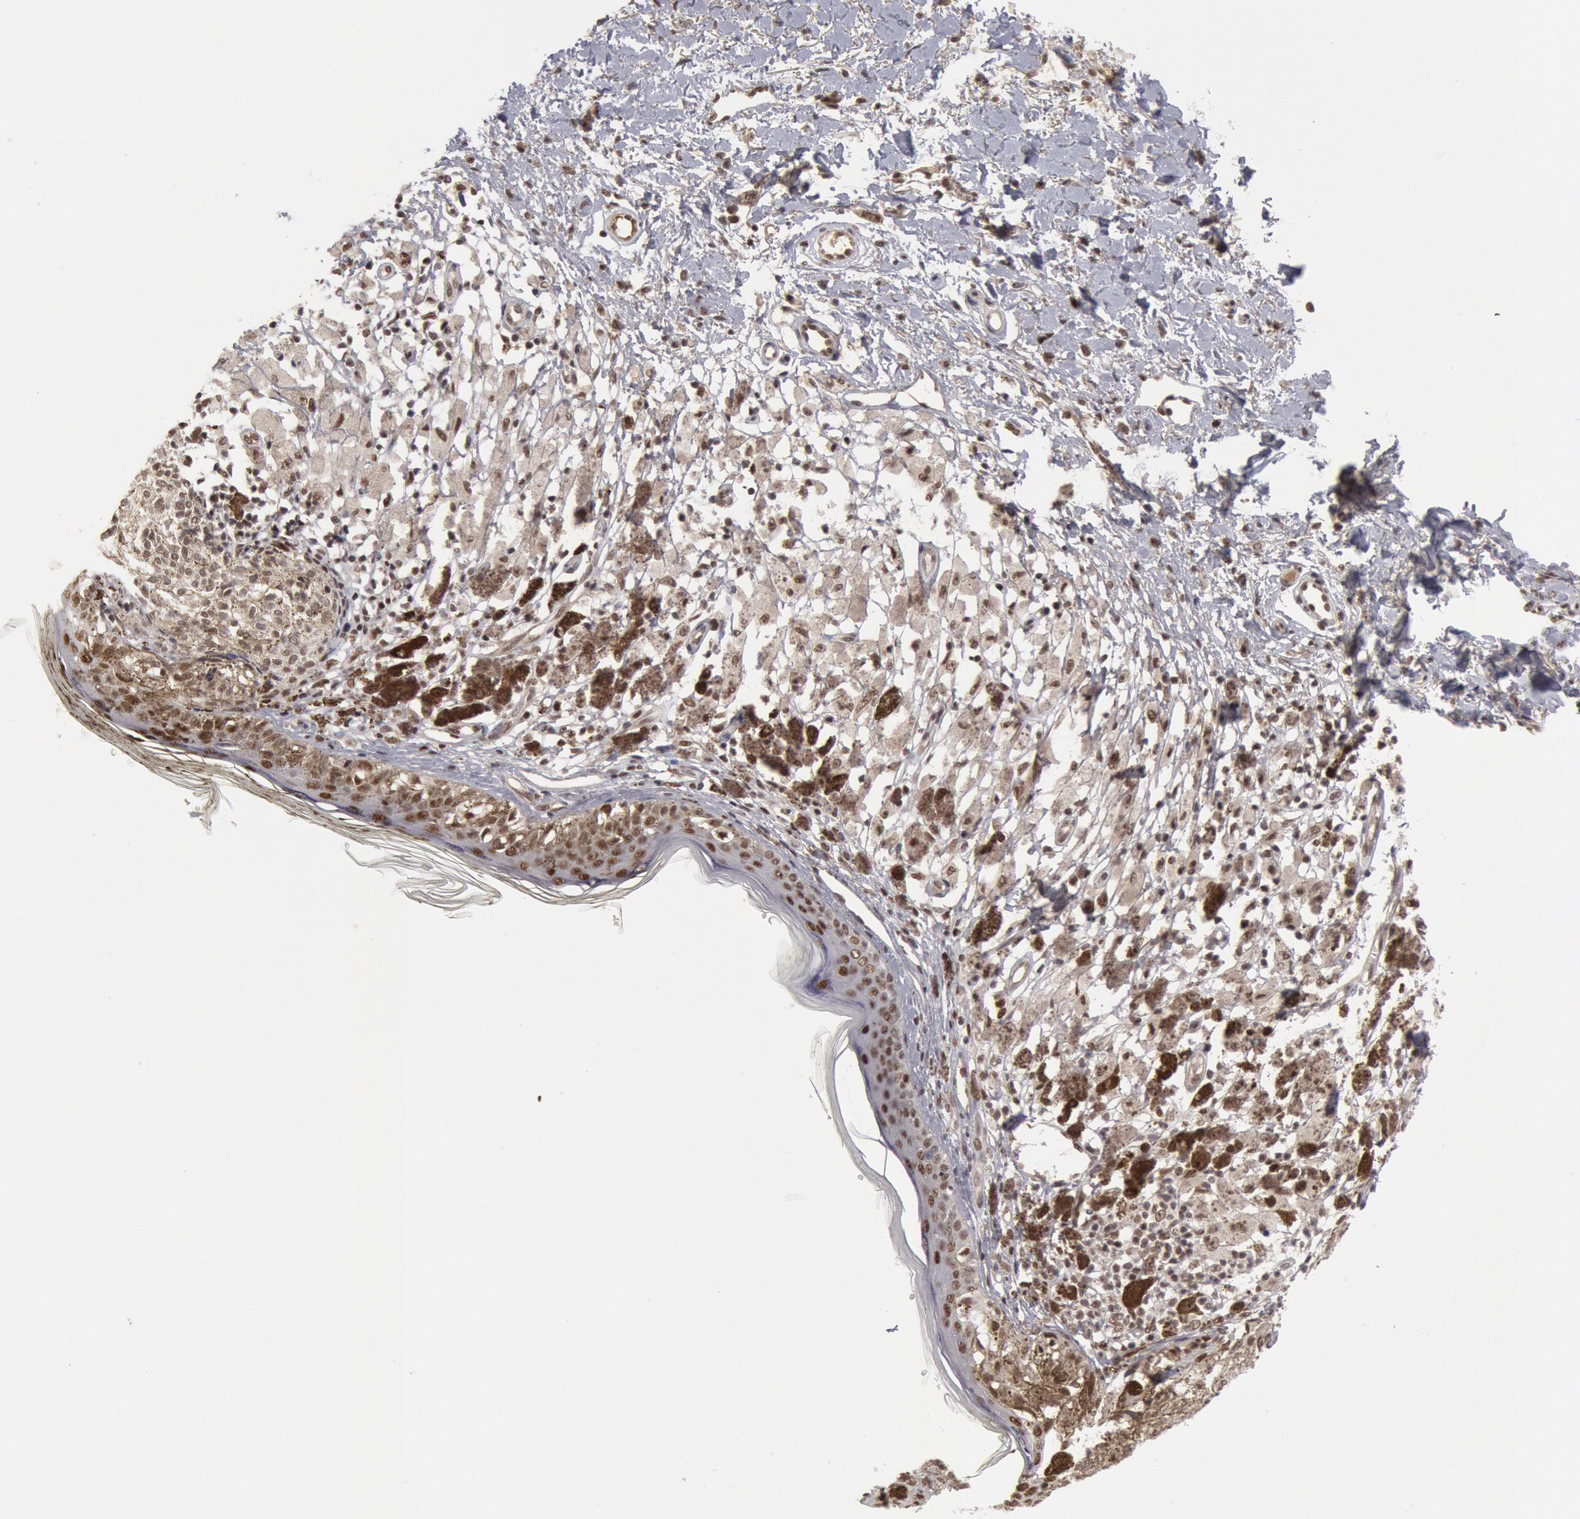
{"staining": {"intensity": "weak", "quantity": "25%-75%", "location": "nuclear"}, "tissue": "melanoma", "cell_type": "Tumor cells", "image_type": "cancer", "snomed": [{"axis": "morphology", "description": "Malignant melanoma, NOS"}, {"axis": "topography", "description": "Skin"}], "caption": "Immunohistochemistry (IHC) image of neoplastic tissue: malignant melanoma stained using IHC exhibits low levels of weak protein expression localized specifically in the nuclear of tumor cells, appearing as a nuclear brown color.", "gene": "PPP4R3B", "patient": {"sex": "male", "age": 88}}